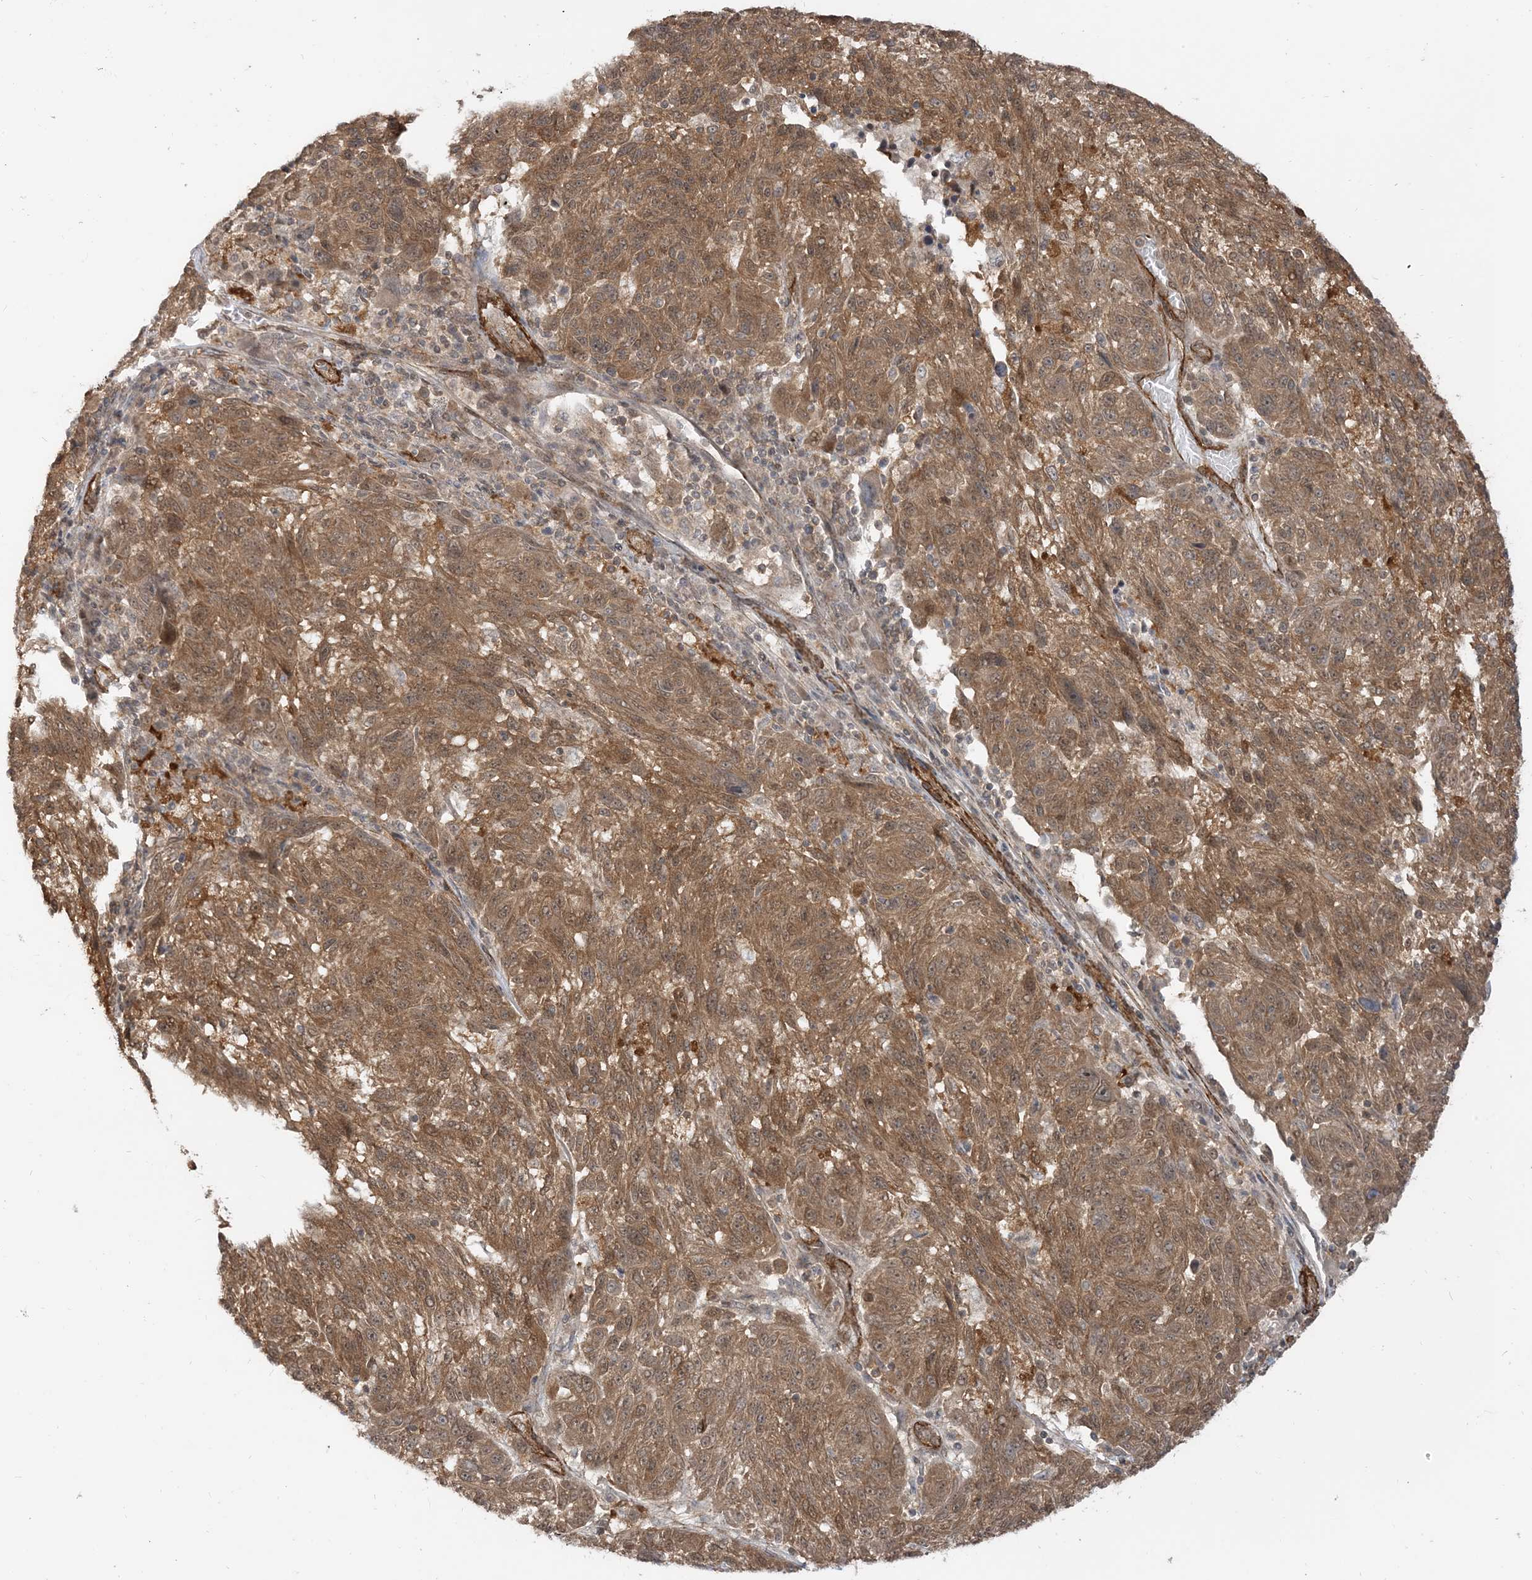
{"staining": {"intensity": "moderate", "quantity": ">75%", "location": "cytoplasmic/membranous,nuclear"}, "tissue": "melanoma", "cell_type": "Tumor cells", "image_type": "cancer", "snomed": [{"axis": "morphology", "description": "Malignant melanoma, NOS"}, {"axis": "topography", "description": "Skin"}], "caption": "Immunohistochemistry histopathology image of neoplastic tissue: malignant melanoma stained using IHC reveals medium levels of moderate protein expression localized specifically in the cytoplasmic/membranous and nuclear of tumor cells, appearing as a cytoplasmic/membranous and nuclear brown color.", "gene": "TBCC", "patient": {"sex": "male", "age": 53}}